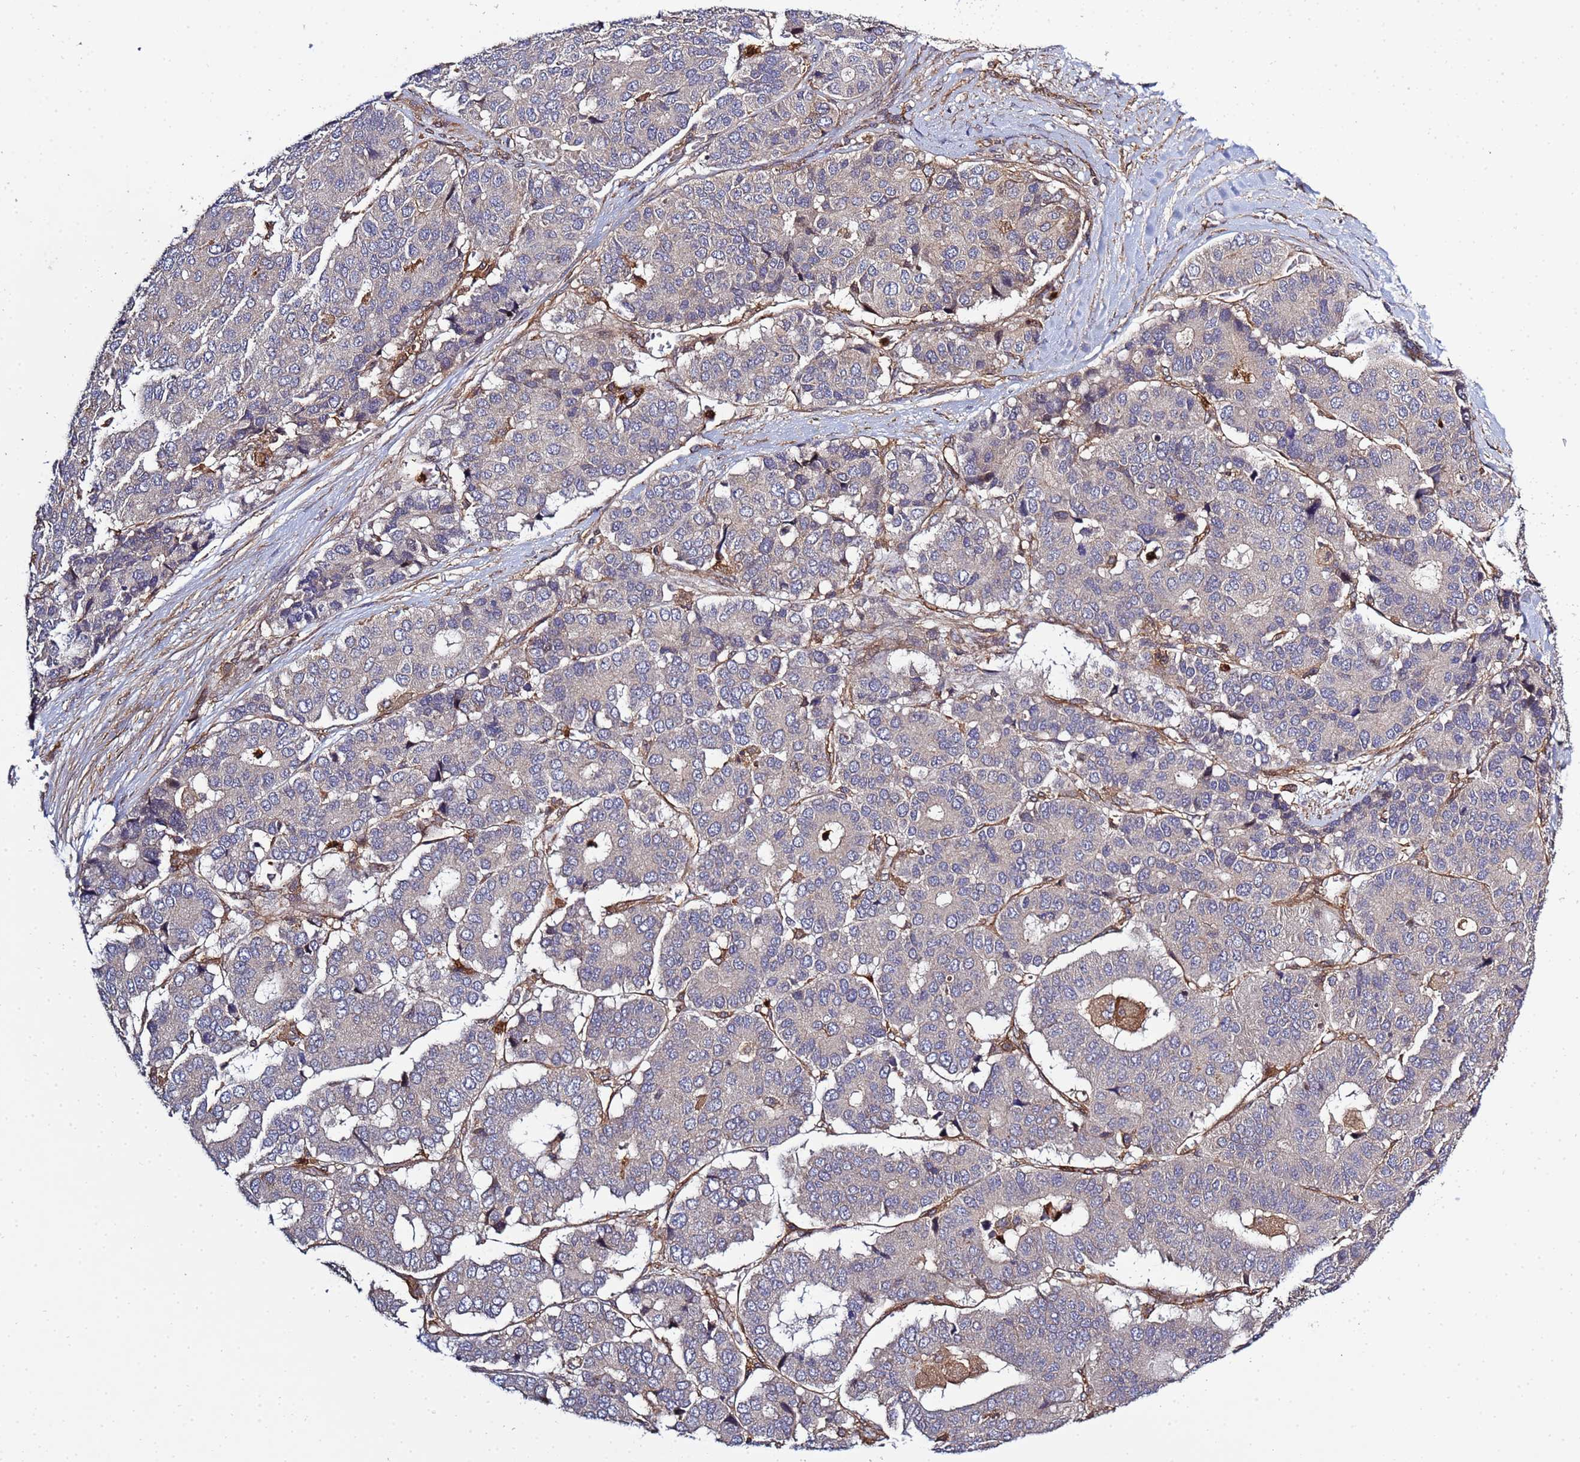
{"staining": {"intensity": "negative", "quantity": "none", "location": "none"}, "tissue": "pancreatic cancer", "cell_type": "Tumor cells", "image_type": "cancer", "snomed": [{"axis": "morphology", "description": "Adenocarcinoma, NOS"}, {"axis": "topography", "description": "Pancreas"}], "caption": "This is an immunohistochemistry histopathology image of pancreatic cancer. There is no staining in tumor cells.", "gene": "C8orf34", "patient": {"sex": "male", "age": 50}}